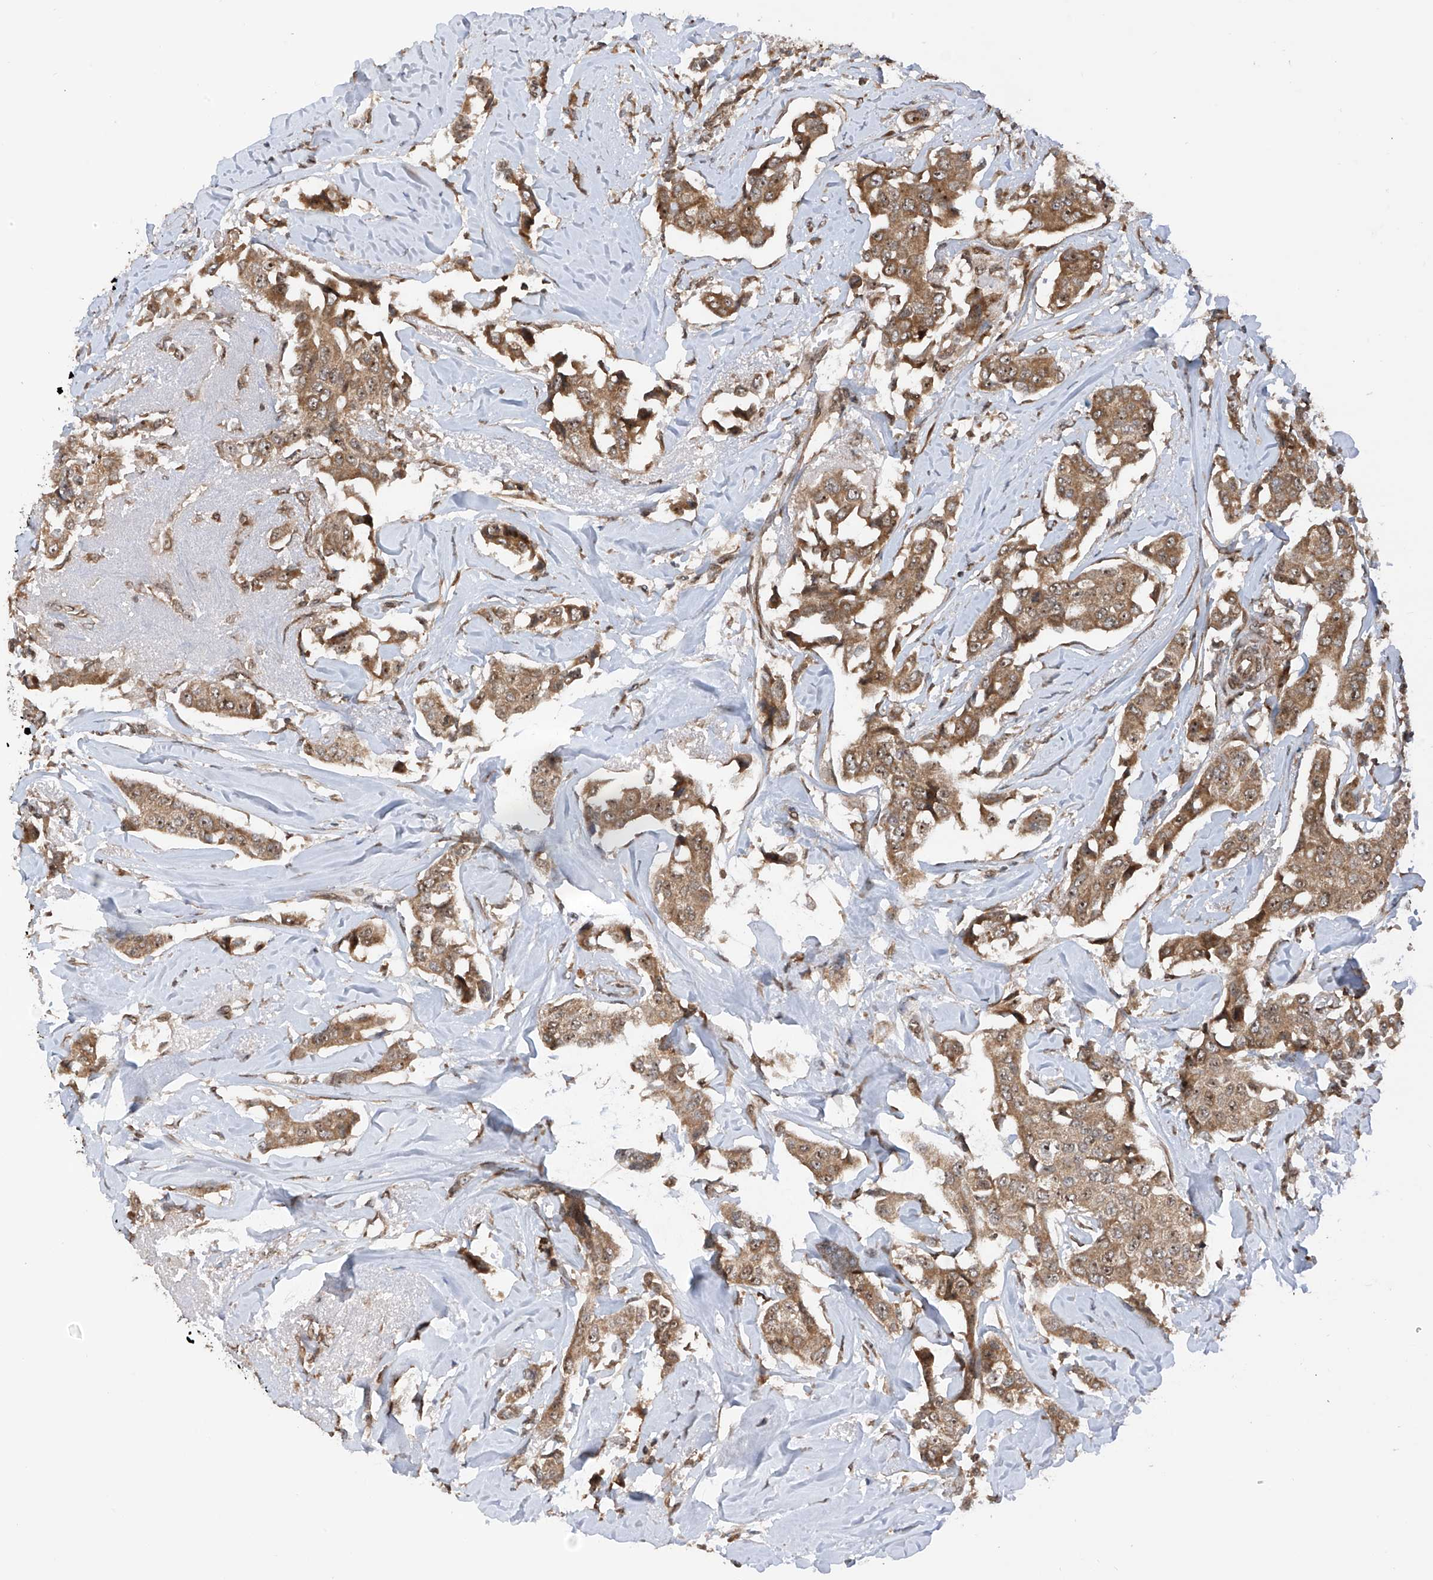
{"staining": {"intensity": "moderate", "quantity": ">75%", "location": "cytoplasmic/membranous,nuclear"}, "tissue": "breast cancer", "cell_type": "Tumor cells", "image_type": "cancer", "snomed": [{"axis": "morphology", "description": "Duct carcinoma"}, {"axis": "topography", "description": "Breast"}], "caption": "Immunohistochemistry staining of breast cancer (invasive ductal carcinoma), which demonstrates medium levels of moderate cytoplasmic/membranous and nuclear expression in about >75% of tumor cells indicating moderate cytoplasmic/membranous and nuclear protein positivity. The staining was performed using DAB (brown) for protein detection and nuclei were counterstained in hematoxylin (blue).", "gene": "C1orf131", "patient": {"sex": "female", "age": 80}}